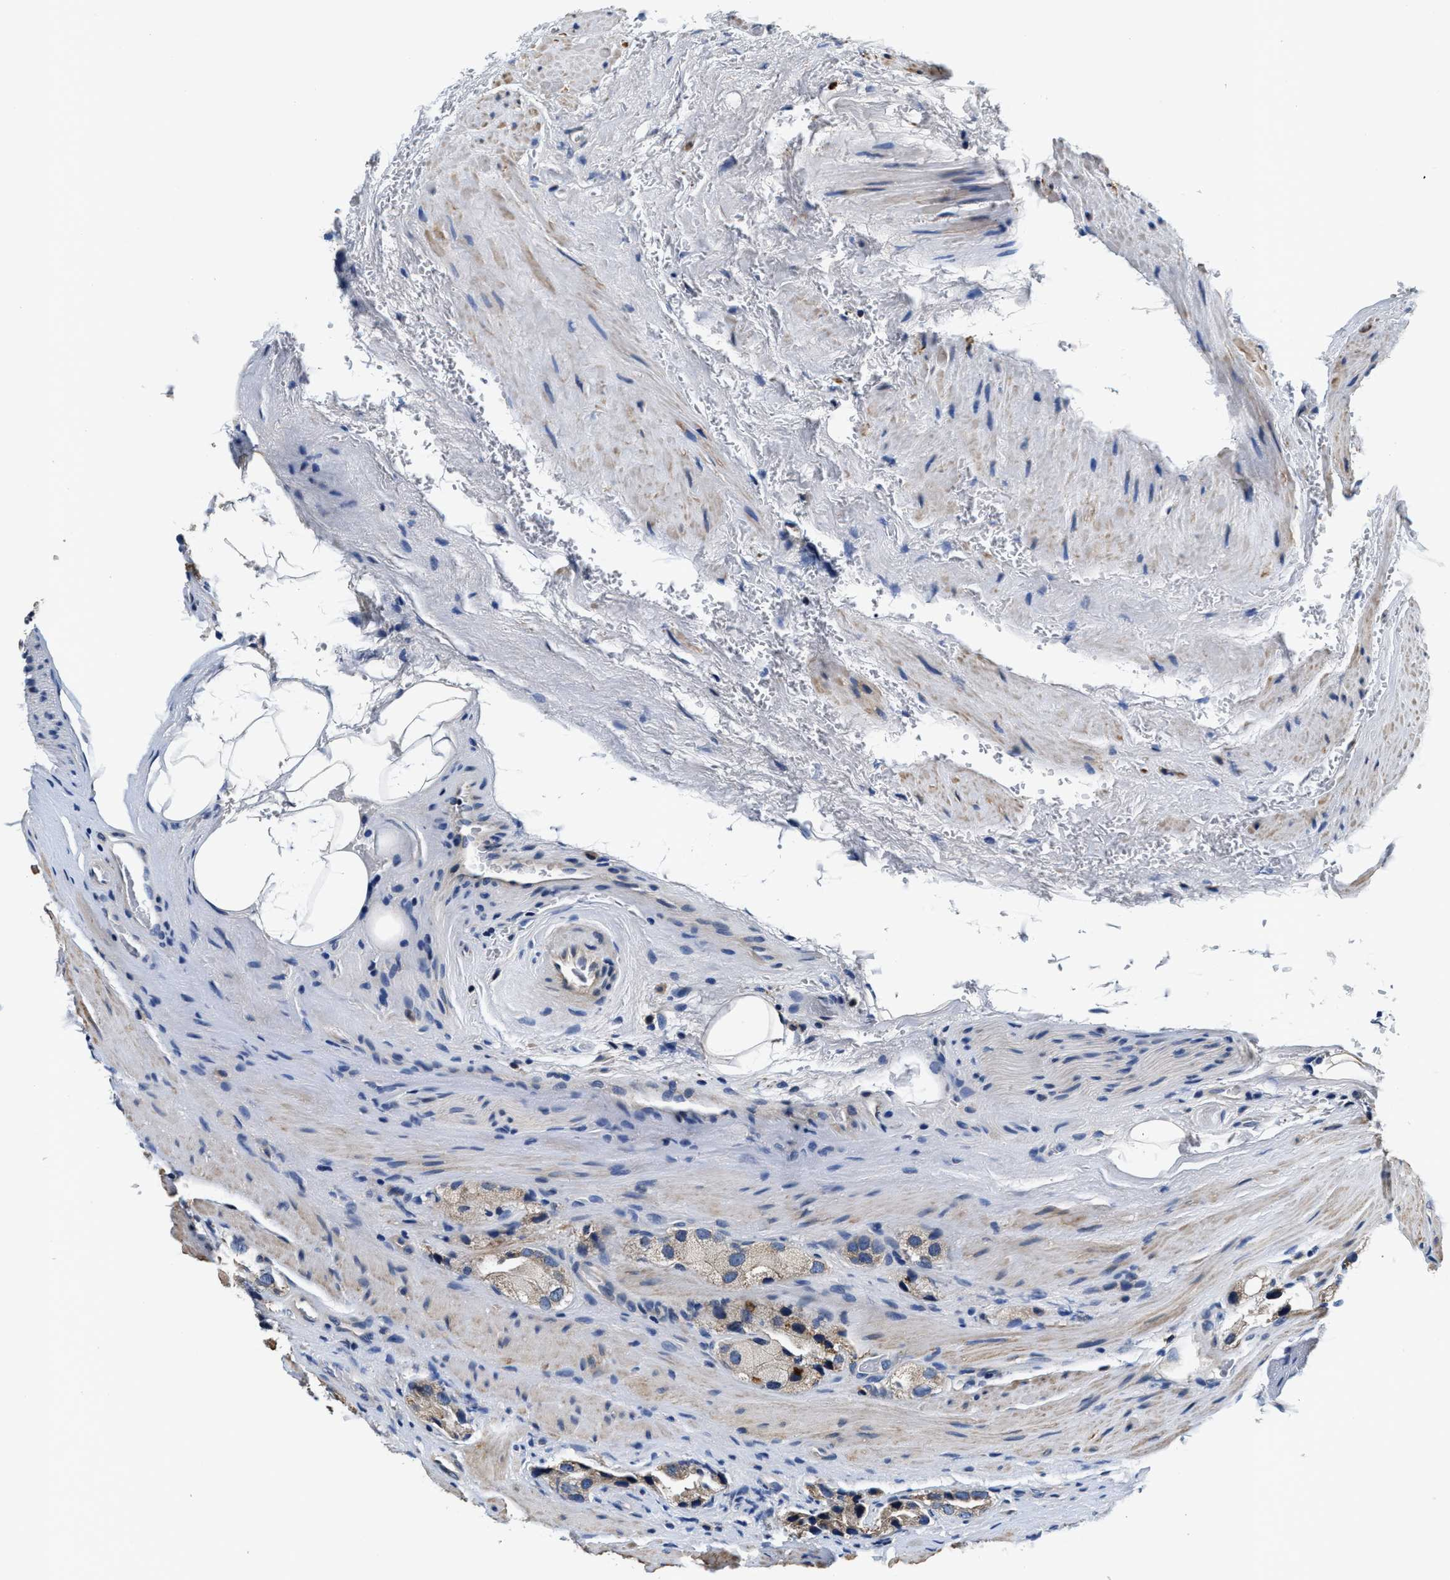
{"staining": {"intensity": "weak", "quantity": "<25%", "location": "cytoplasmic/membranous"}, "tissue": "prostate cancer", "cell_type": "Tumor cells", "image_type": "cancer", "snomed": [{"axis": "morphology", "description": "Adenocarcinoma, High grade"}, {"axis": "topography", "description": "Prostate"}], "caption": "Immunohistochemistry histopathology image of neoplastic tissue: human prostate cancer (adenocarcinoma (high-grade)) stained with DAB (3,3'-diaminobenzidine) demonstrates no significant protein staining in tumor cells.", "gene": "ANKIB1", "patient": {"sex": "male", "age": 63}}